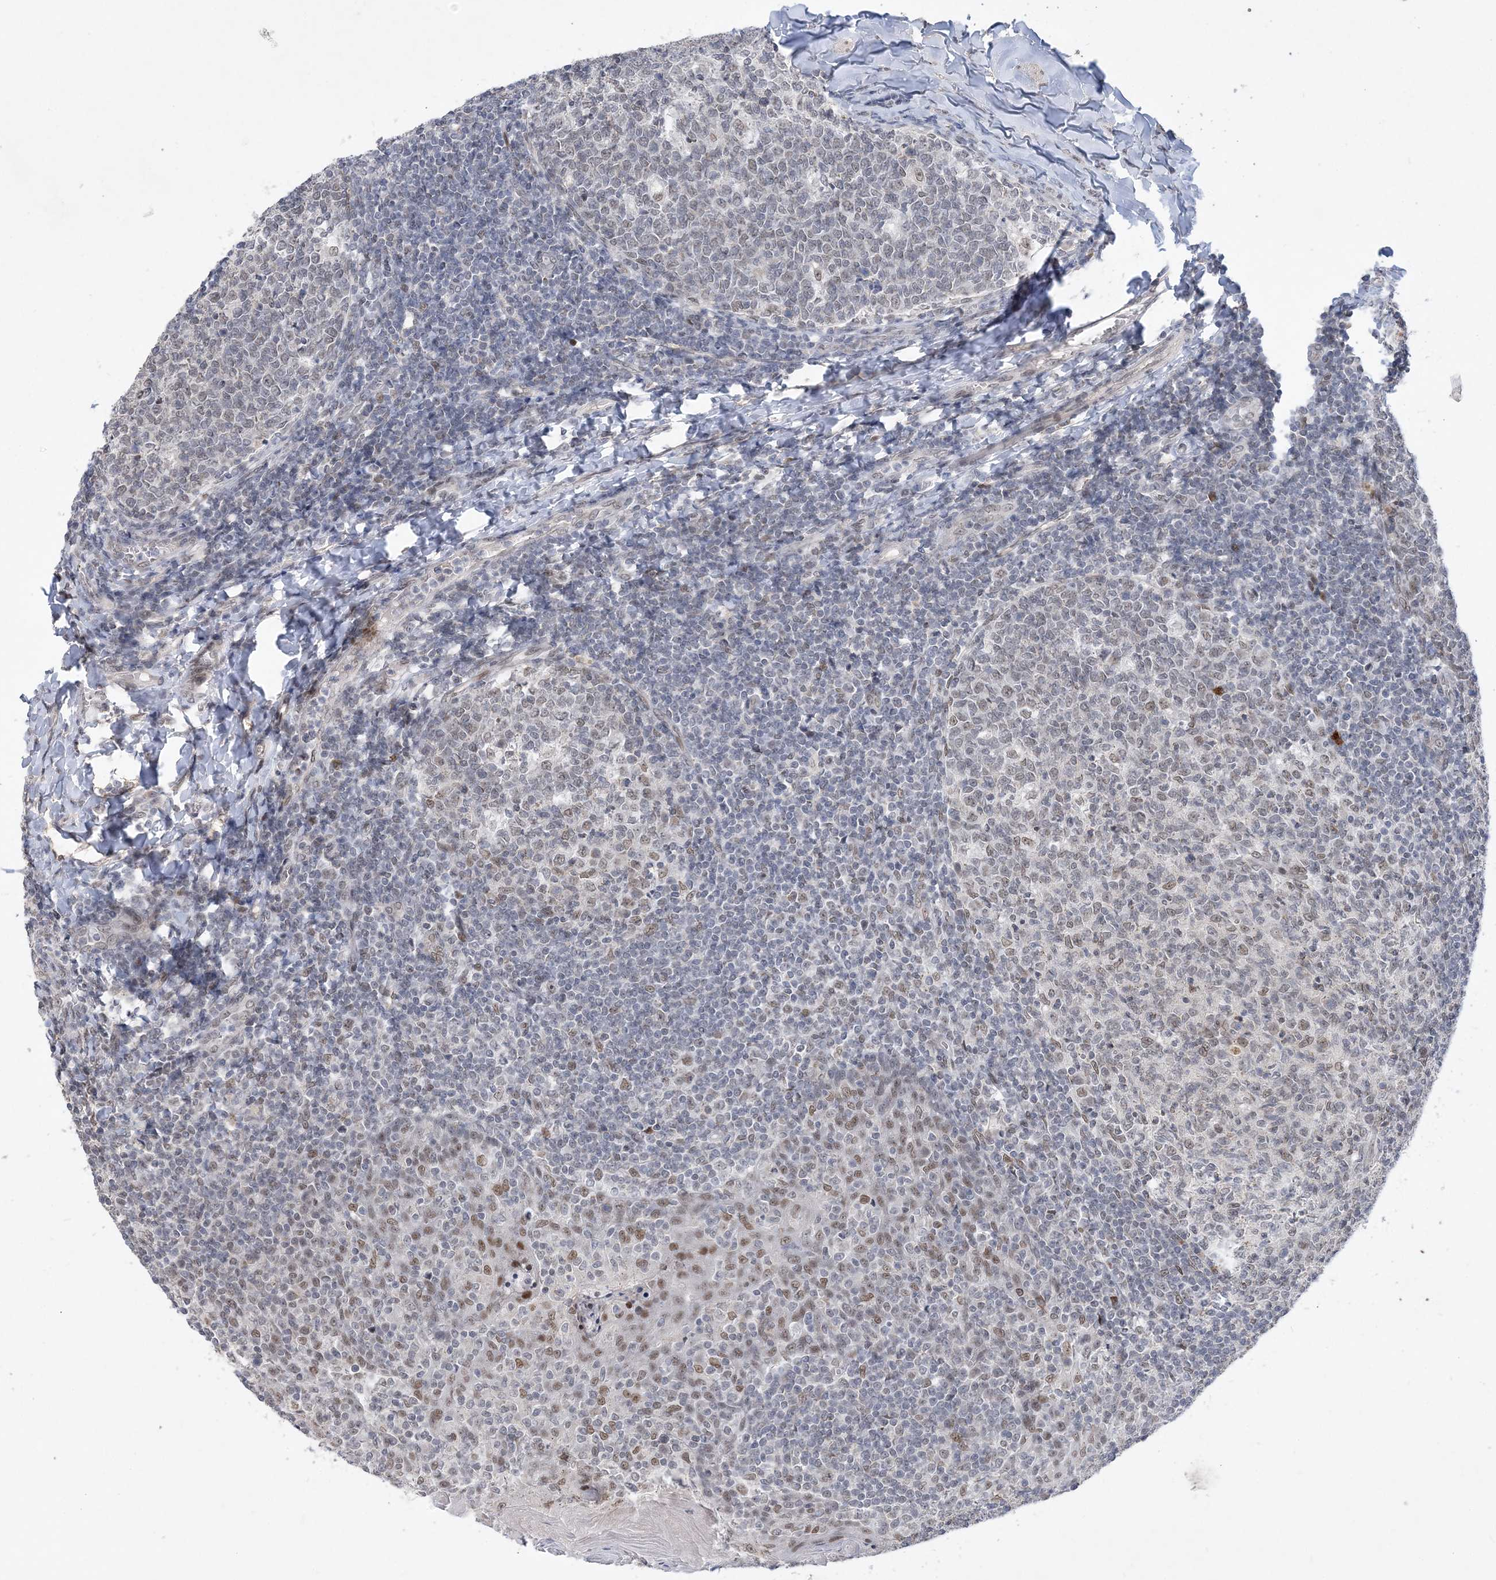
{"staining": {"intensity": "weak", "quantity": "<25%", "location": "nuclear"}, "tissue": "tonsil", "cell_type": "Germinal center cells", "image_type": "normal", "snomed": [{"axis": "morphology", "description": "Normal tissue, NOS"}, {"axis": "topography", "description": "Tonsil"}], "caption": "Image shows no significant protein expression in germinal center cells of unremarkable tonsil.", "gene": "WAC", "patient": {"sex": "female", "age": 19}}